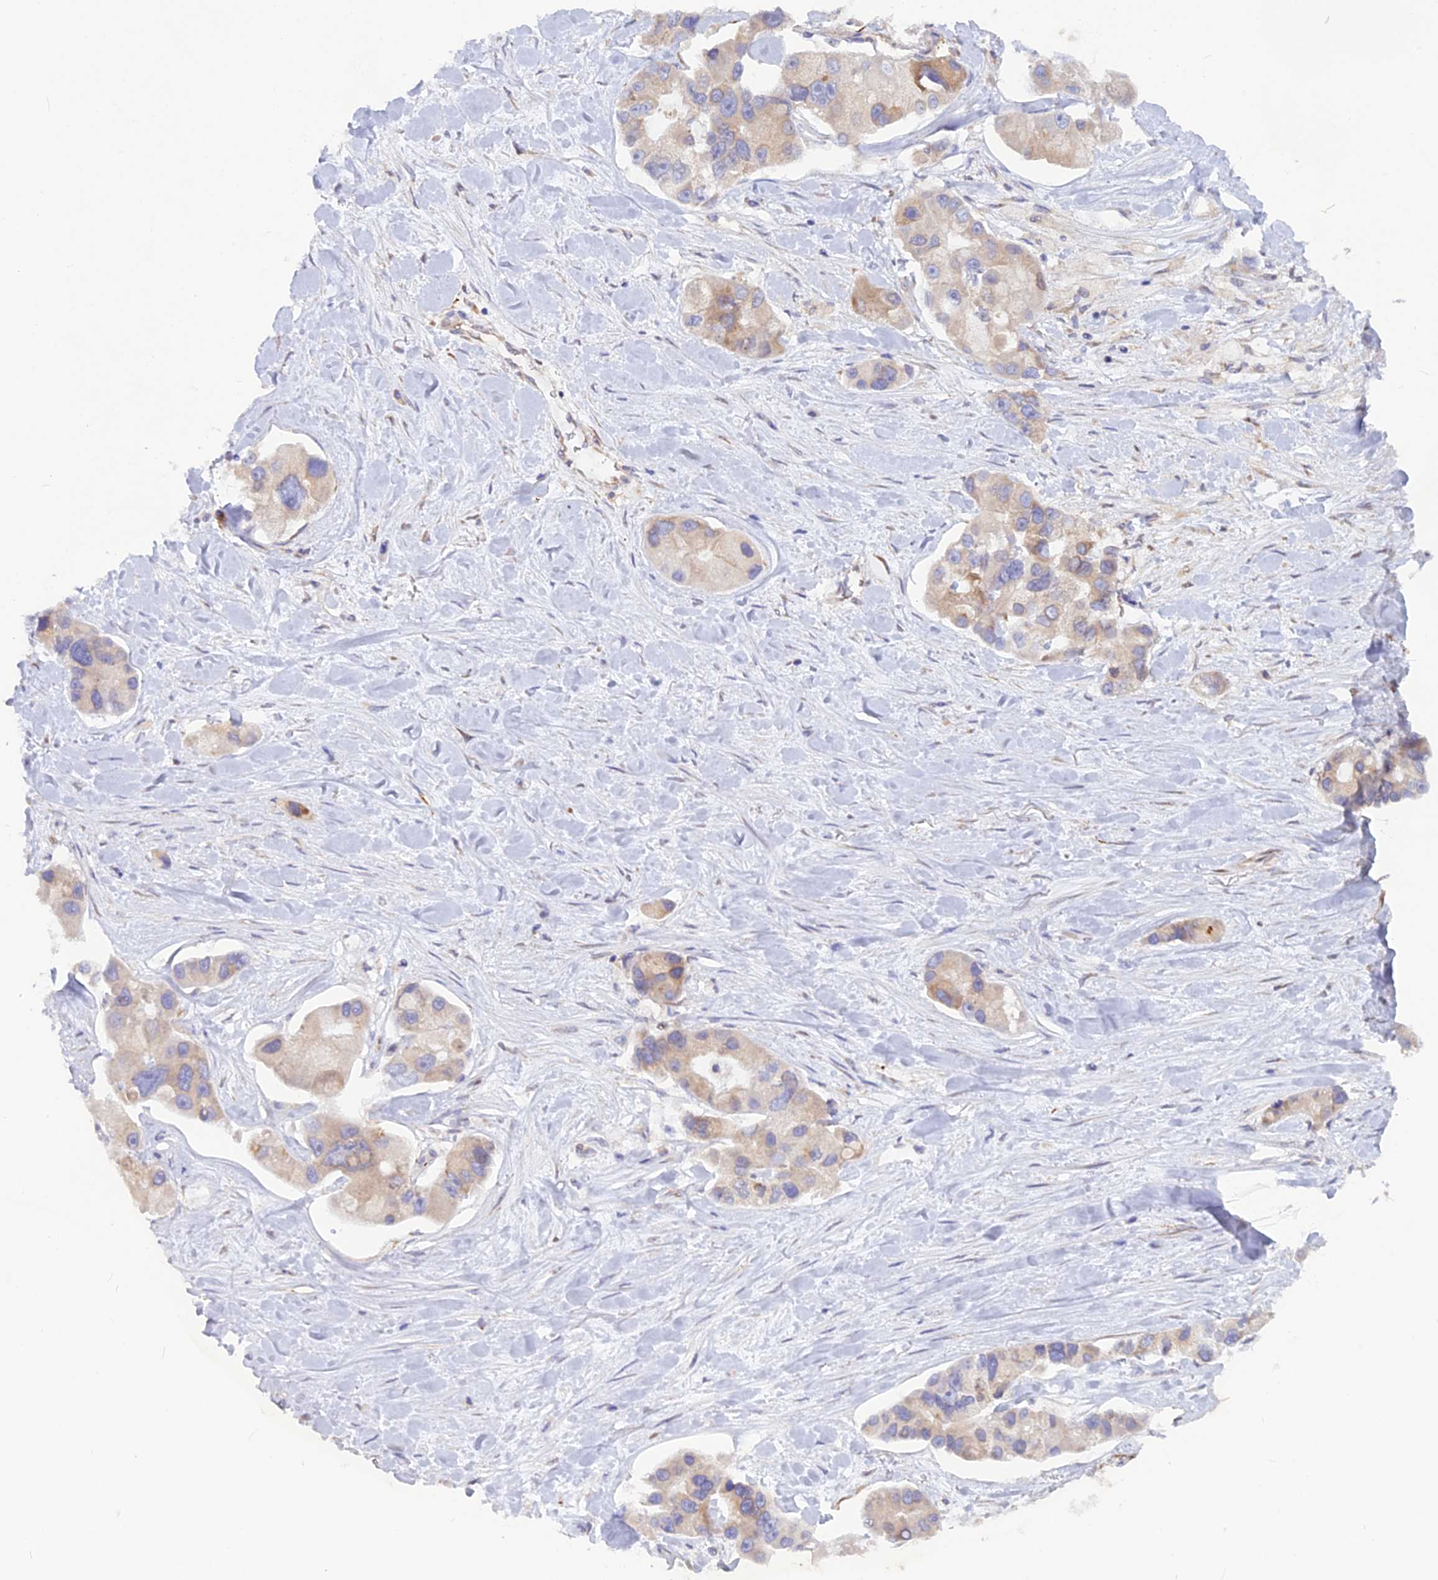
{"staining": {"intensity": "weak", "quantity": "25%-75%", "location": "cytoplasmic/membranous"}, "tissue": "lung cancer", "cell_type": "Tumor cells", "image_type": "cancer", "snomed": [{"axis": "morphology", "description": "Adenocarcinoma, NOS"}, {"axis": "topography", "description": "Lung"}], "caption": "Immunohistochemistry (IHC) (DAB (3,3'-diaminobenzidine)) staining of human lung cancer reveals weak cytoplasmic/membranous protein staining in about 25%-75% of tumor cells.", "gene": "TLCD1", "patient": {"sex": "female", "age": 54}}